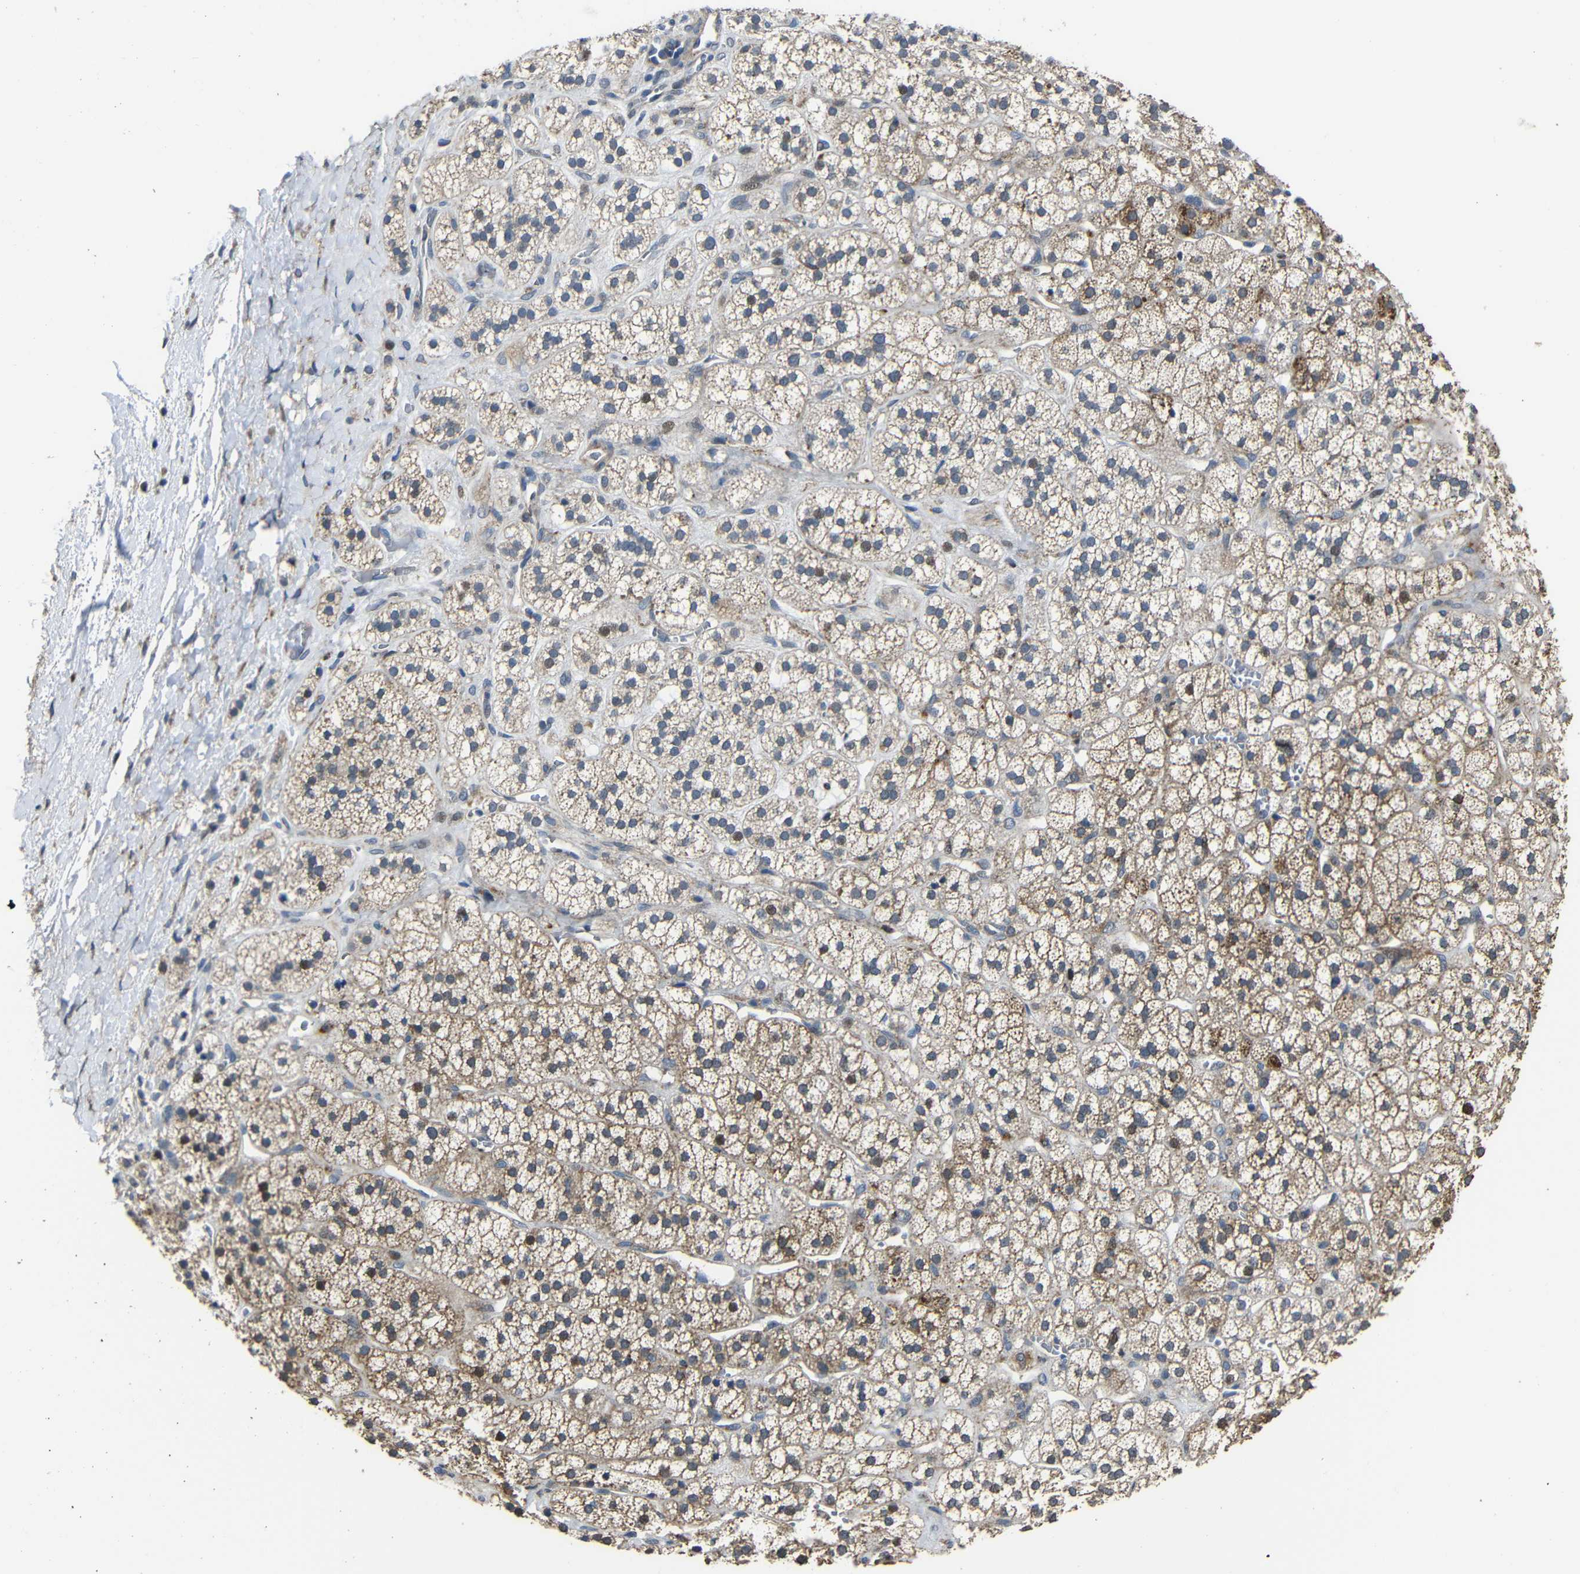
{"staining": {"intensity": "moderate", "quantity": ">75%", "location": "cytoplasmic/membranous"}, "tissue": "adrenal gland", "cell_type": "Glandular cells", "image_type": "normal", "snomed": [{"axis": "morphology", "description": "Normal tissue, NOS"}, {"axis": "topography", "description": "Adrenal gland"}], "caption": "Moderate cytoplasmic/membranous protein positivity is appreciated in approximately >75% of glandular cells in adrenal gland. Ihc stains the protein of interest in brown and the nuclei are stained blue.", "gene": "SNN", "patient": {"sex": "male", "age": 56}}